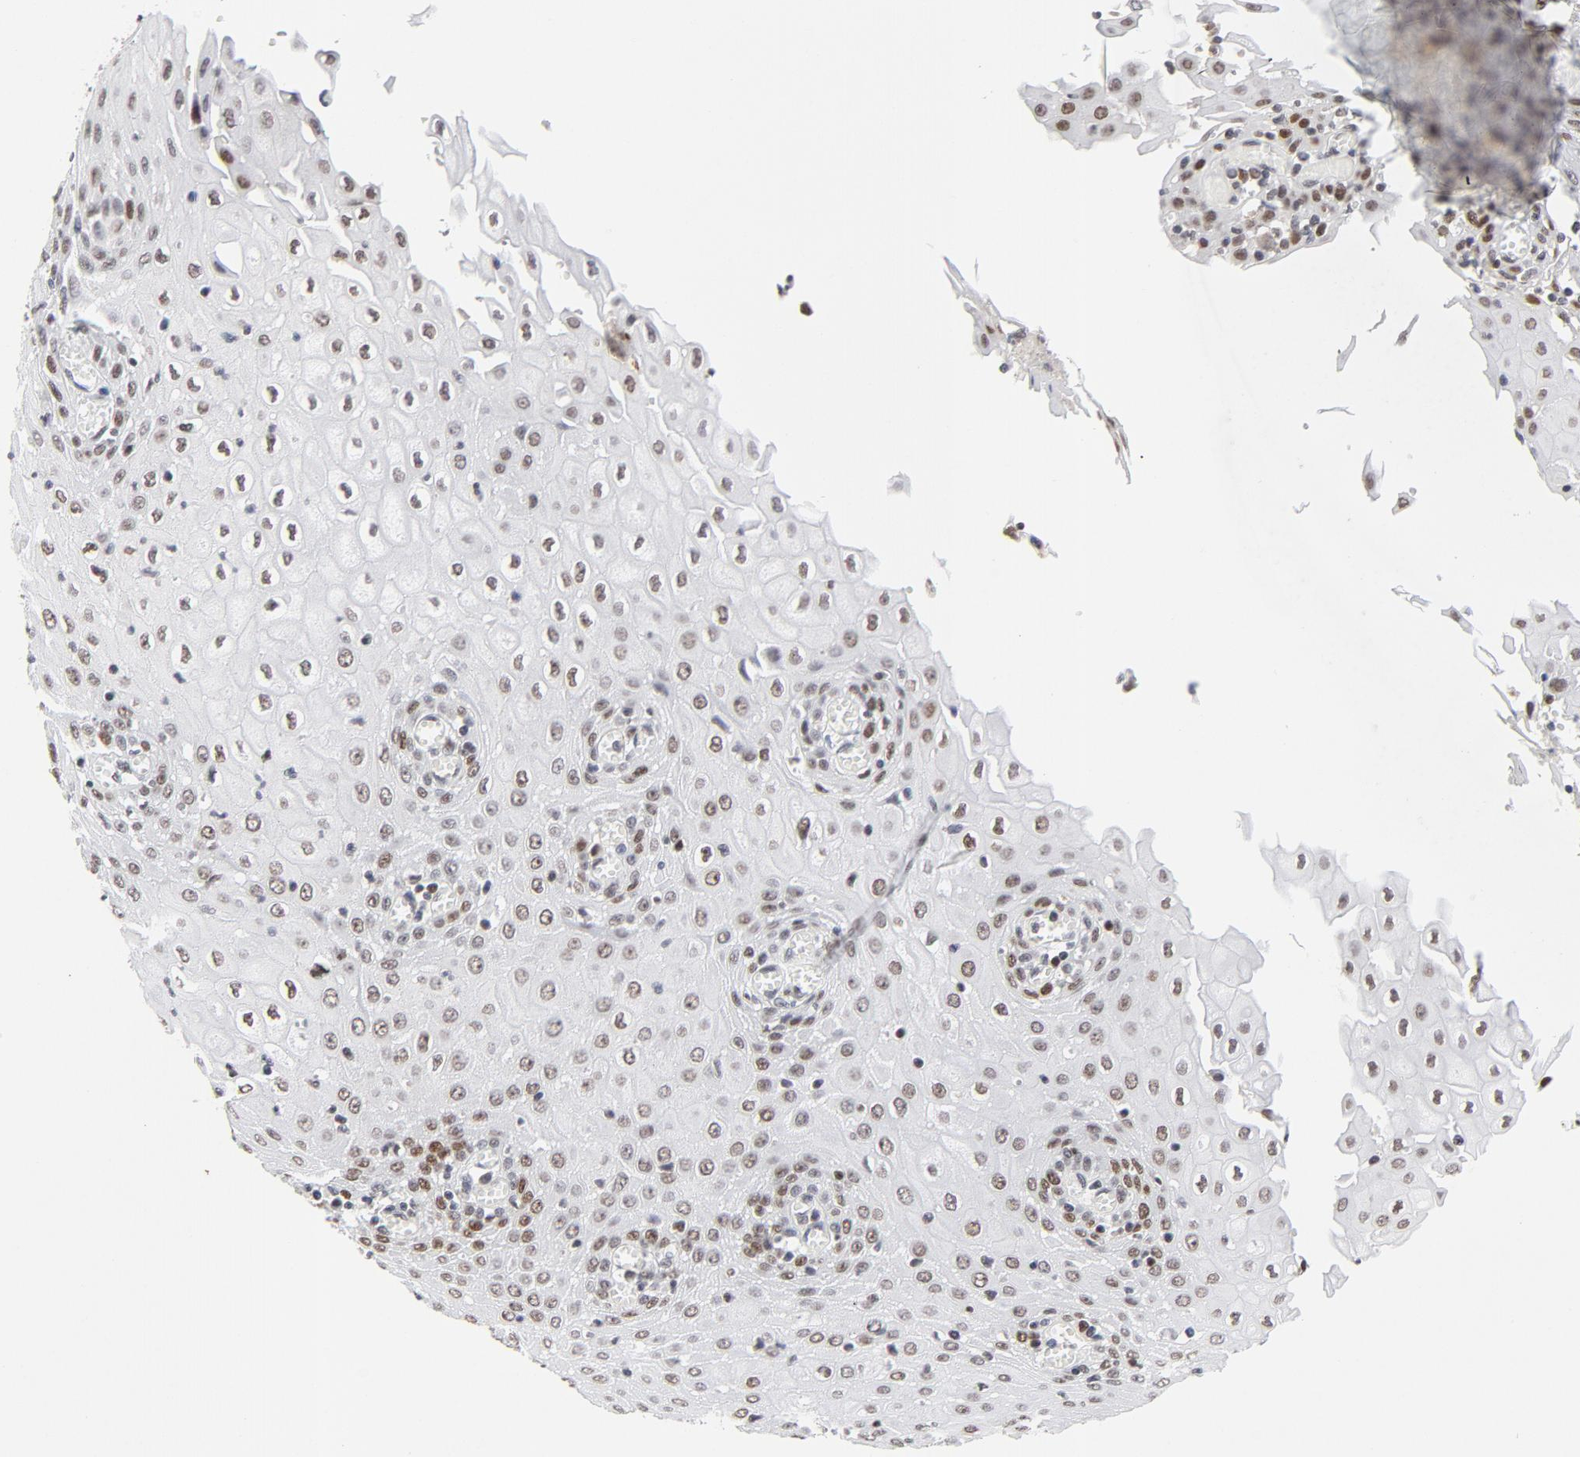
{"staining": {"intensity": "moderate", "quantity": "25%-75%", "location": "nuclear"}, "tissue": "esophagus", "cell_type": "Squamous epithelial cells", "image_type": "normal", "snomed": [{"axis": "morphology", "description": "Normal tissue, NOS"}, {"axis": "morphology", "description": "Squamous cell carcinoma, NOS"}, {"axis": "topography", "description": "Esophagus"}], "caption": "DAB immunohistochemical staining of normal esophagus reveals moderate nuclear protein expression in about 25%-75% of squamous epithelial cells. (IHC, brightfield microscopy, high magnification).", "gene": "RFC4", "patient": {"sex": "male", "age": 65}}